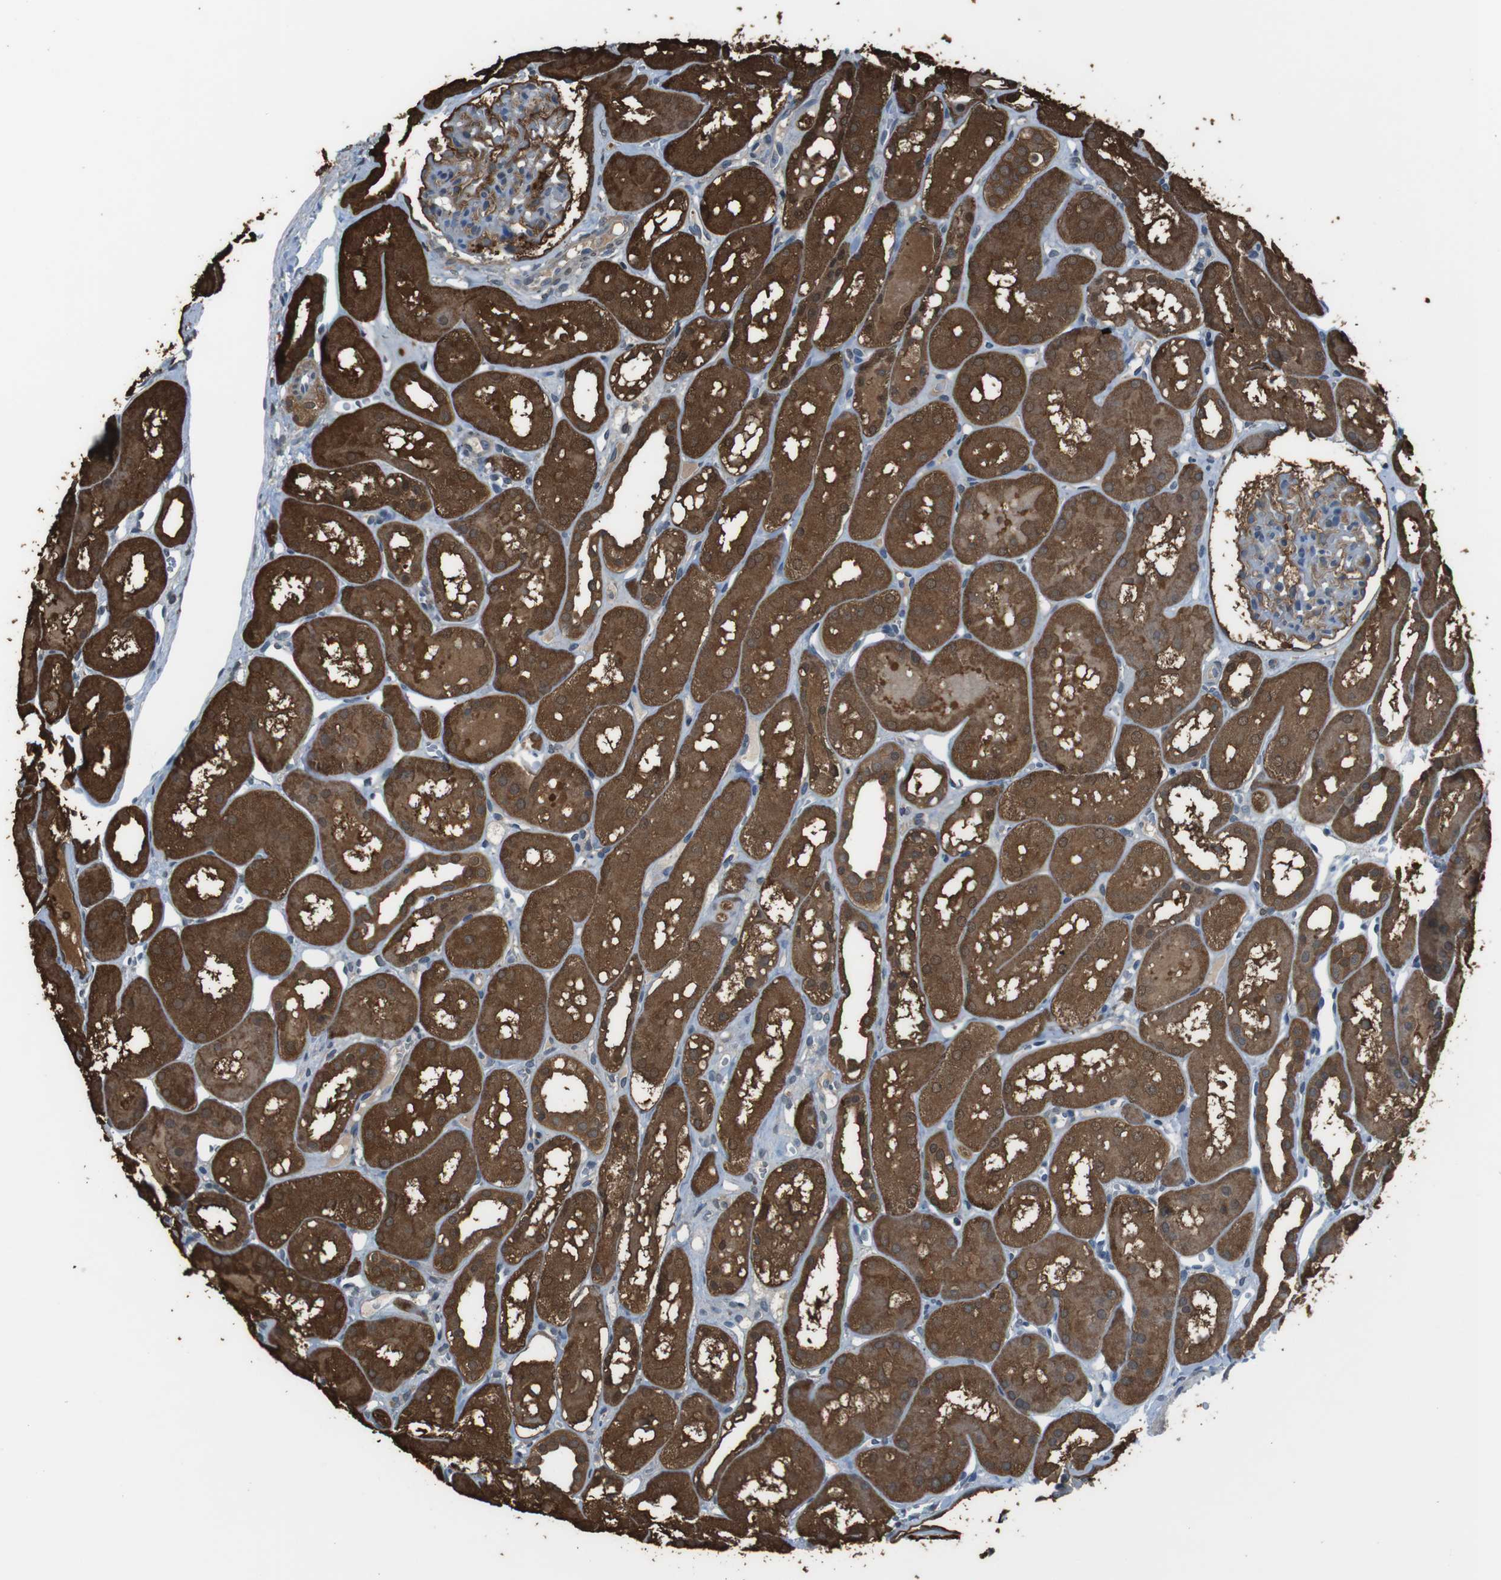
{"staining": {"intensity": "strong", "quantity": "<25%", "location": "cytoplasmic/membranous"}, "tissue": "kidney", "cell_type": "Cells in glomeruli", "image_type": "normal", "snomed": [{"axis": "morphology", "description": "Normal tissue, NOS"}, {"axis": "topography", "description": "Kidney"}, {"axis": "topography", "description": "Urinary bladder"}], "caption": "Immunohistochemical staining of benign human kidney displays <25% levels of strong cytoplasmic/membranous protein expression in about <25% of cells in glomeruli.", "gene": "TWSG1", "patient": {"sex": "male", "age": 16}}